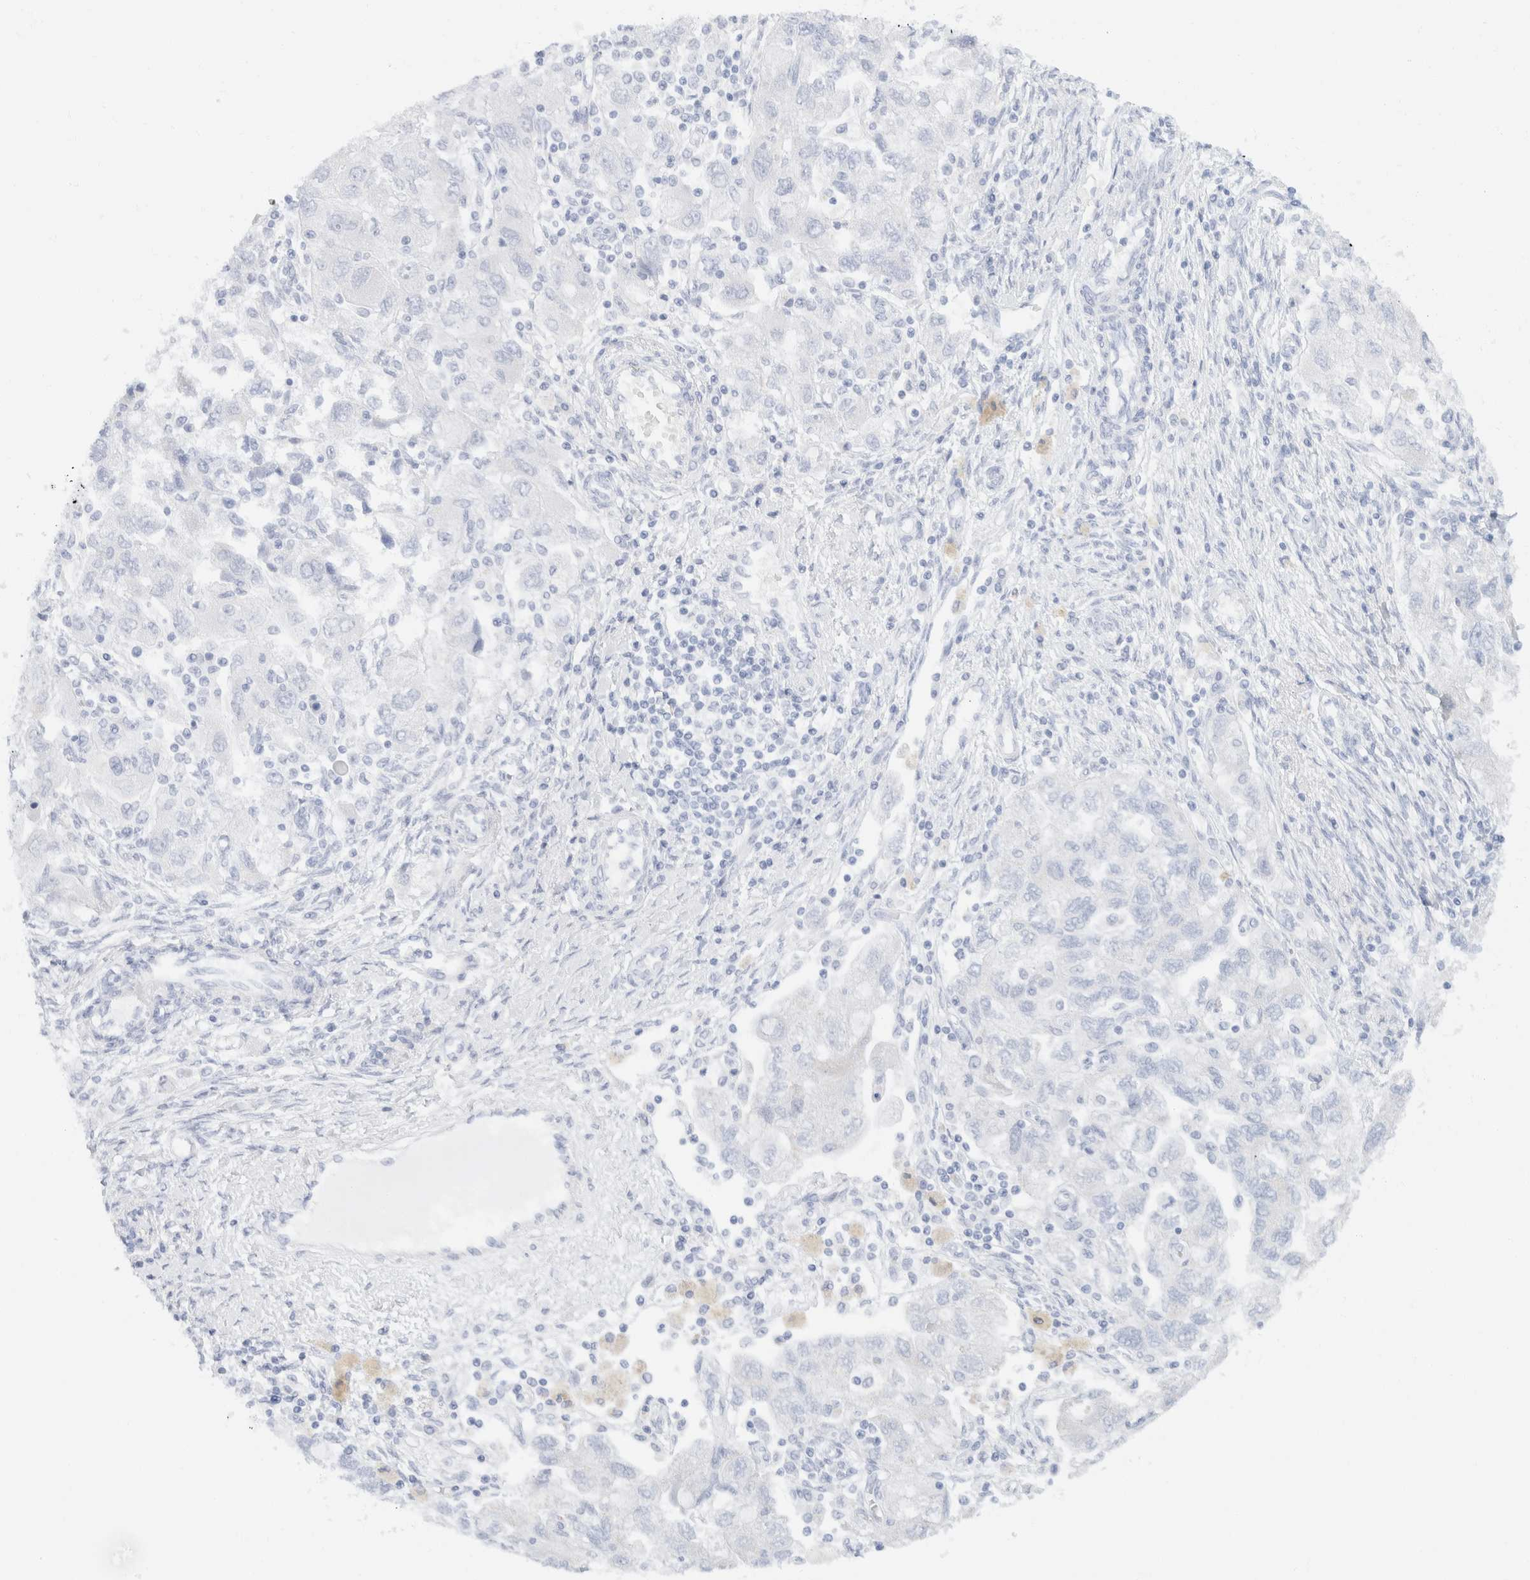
{"staining": {"intensity": "negative", "quantity": "none", "location": "none"}, "tissue": "ovarian cancer", "cell_type": "Tumor cells", "image_type": "cancer", "snomed": [{"axis": "morphology", "description": "Carcinoma, NOS"}, {"axis": "morphology", "description": "Cystadenocarcinoma, serous, NOS"}, {"axis": "topography", "description": "Ovary"}], "caption": "Immunohistochemistry (IHC) histopathology image of human ovarian cancer stained for a protein (brown), which exhibits no expression in tumor cells. (DAB (3,3'-diaminobenzidine) immunohistochemistry visualized using brightfield microscopy, high magnification).", "gene": "KRT20", "patient": {"sex": "female", "age": 69}}